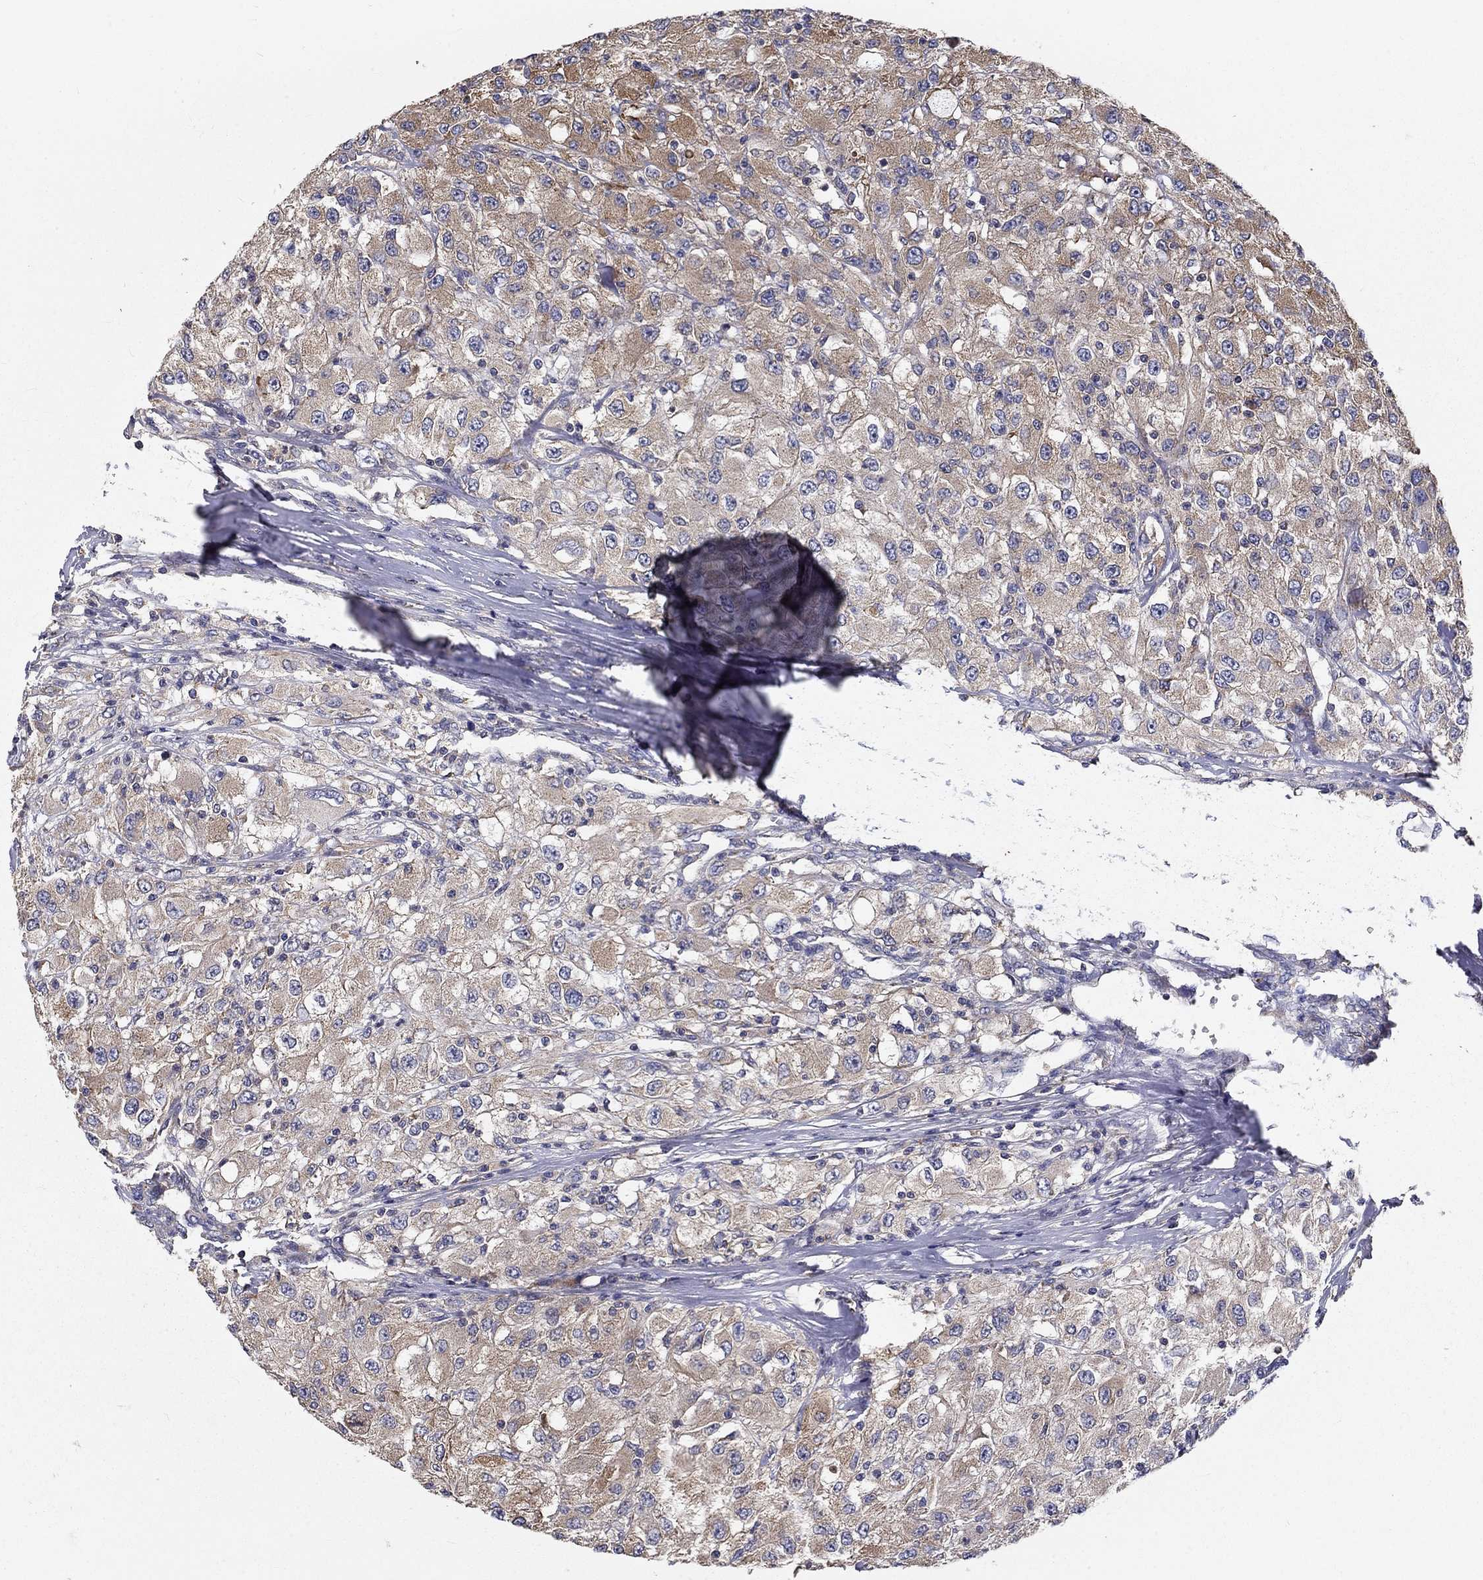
{"staining": {"intensity": "moderate", "quantity": "<25%", "location": "cytoplasmic/membranous"}, "tissue": "renal cancer", "cell_type": "Tumor cells", "image_type": "cancer", "snomed": [{"axis": "morphology", "description": "Adenocarcinoma, NOS"}, {"axis": "topography", "description": "Kidney"}], "caption": "Adenocarcinoma (renal) stained with immunohistochemistry reveals moderate cytoplasmic/membranous positivity in approximately <25% of tumor cells.", "gene": "ALDH4A1", "patient": {"sex": "female", "age": 67}}